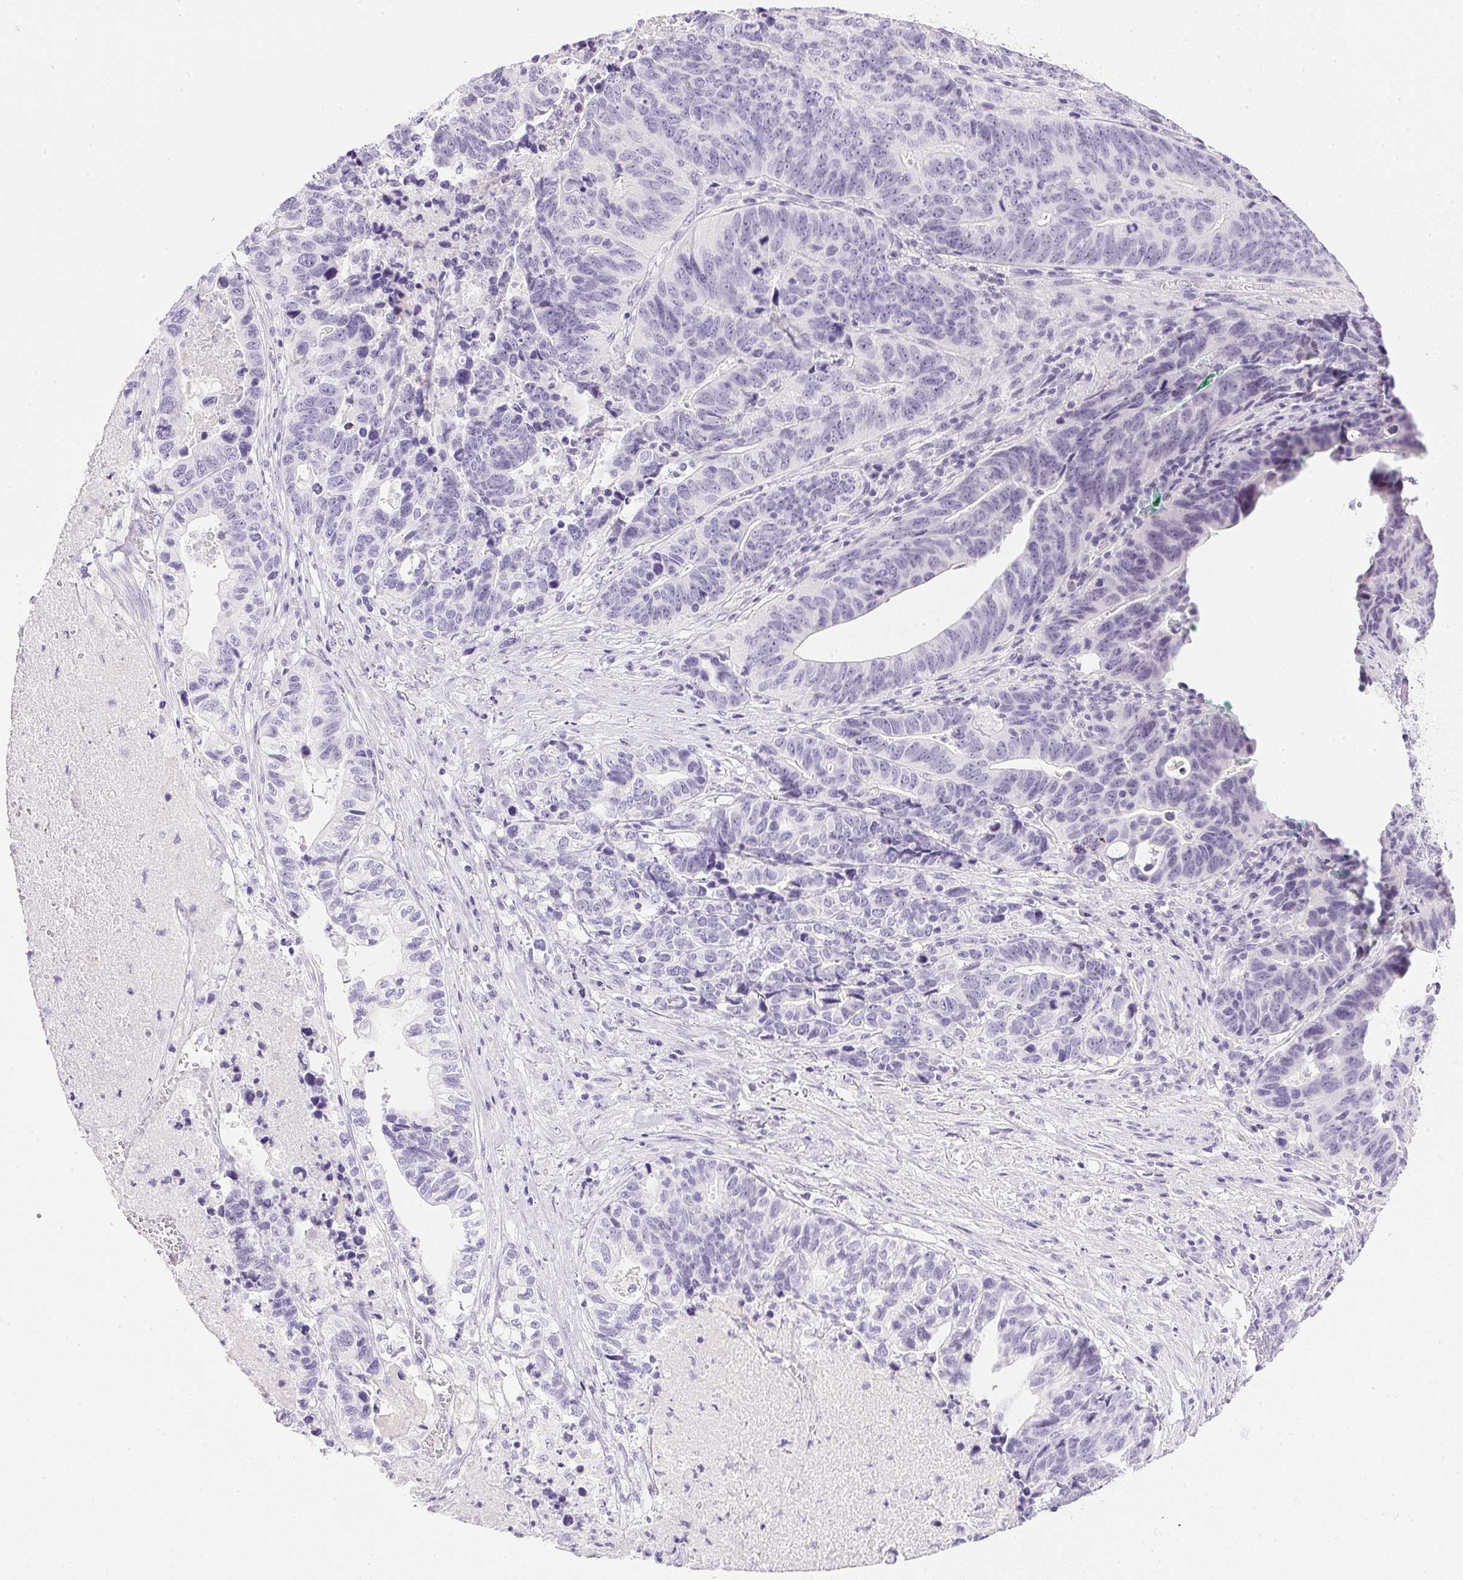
{"staining": {"intensity": "negative", "quantity": "none", "location": "none"}, "tissue": "stomach cancer", "cell_type": "Tumor cells", "image_type": "cancer", "snomed": [{"axis": "morphology", "description": "Adenocarcinoma, NOS"}, {"axis": "topography", "description": "Stomach, upper"}], "caption": "Stomach cancer stained for a protein using immunohistochemistry displays no staining tumor cells.", "gene": "CPB1", "patient": {"sex": "female", "age": 67}}